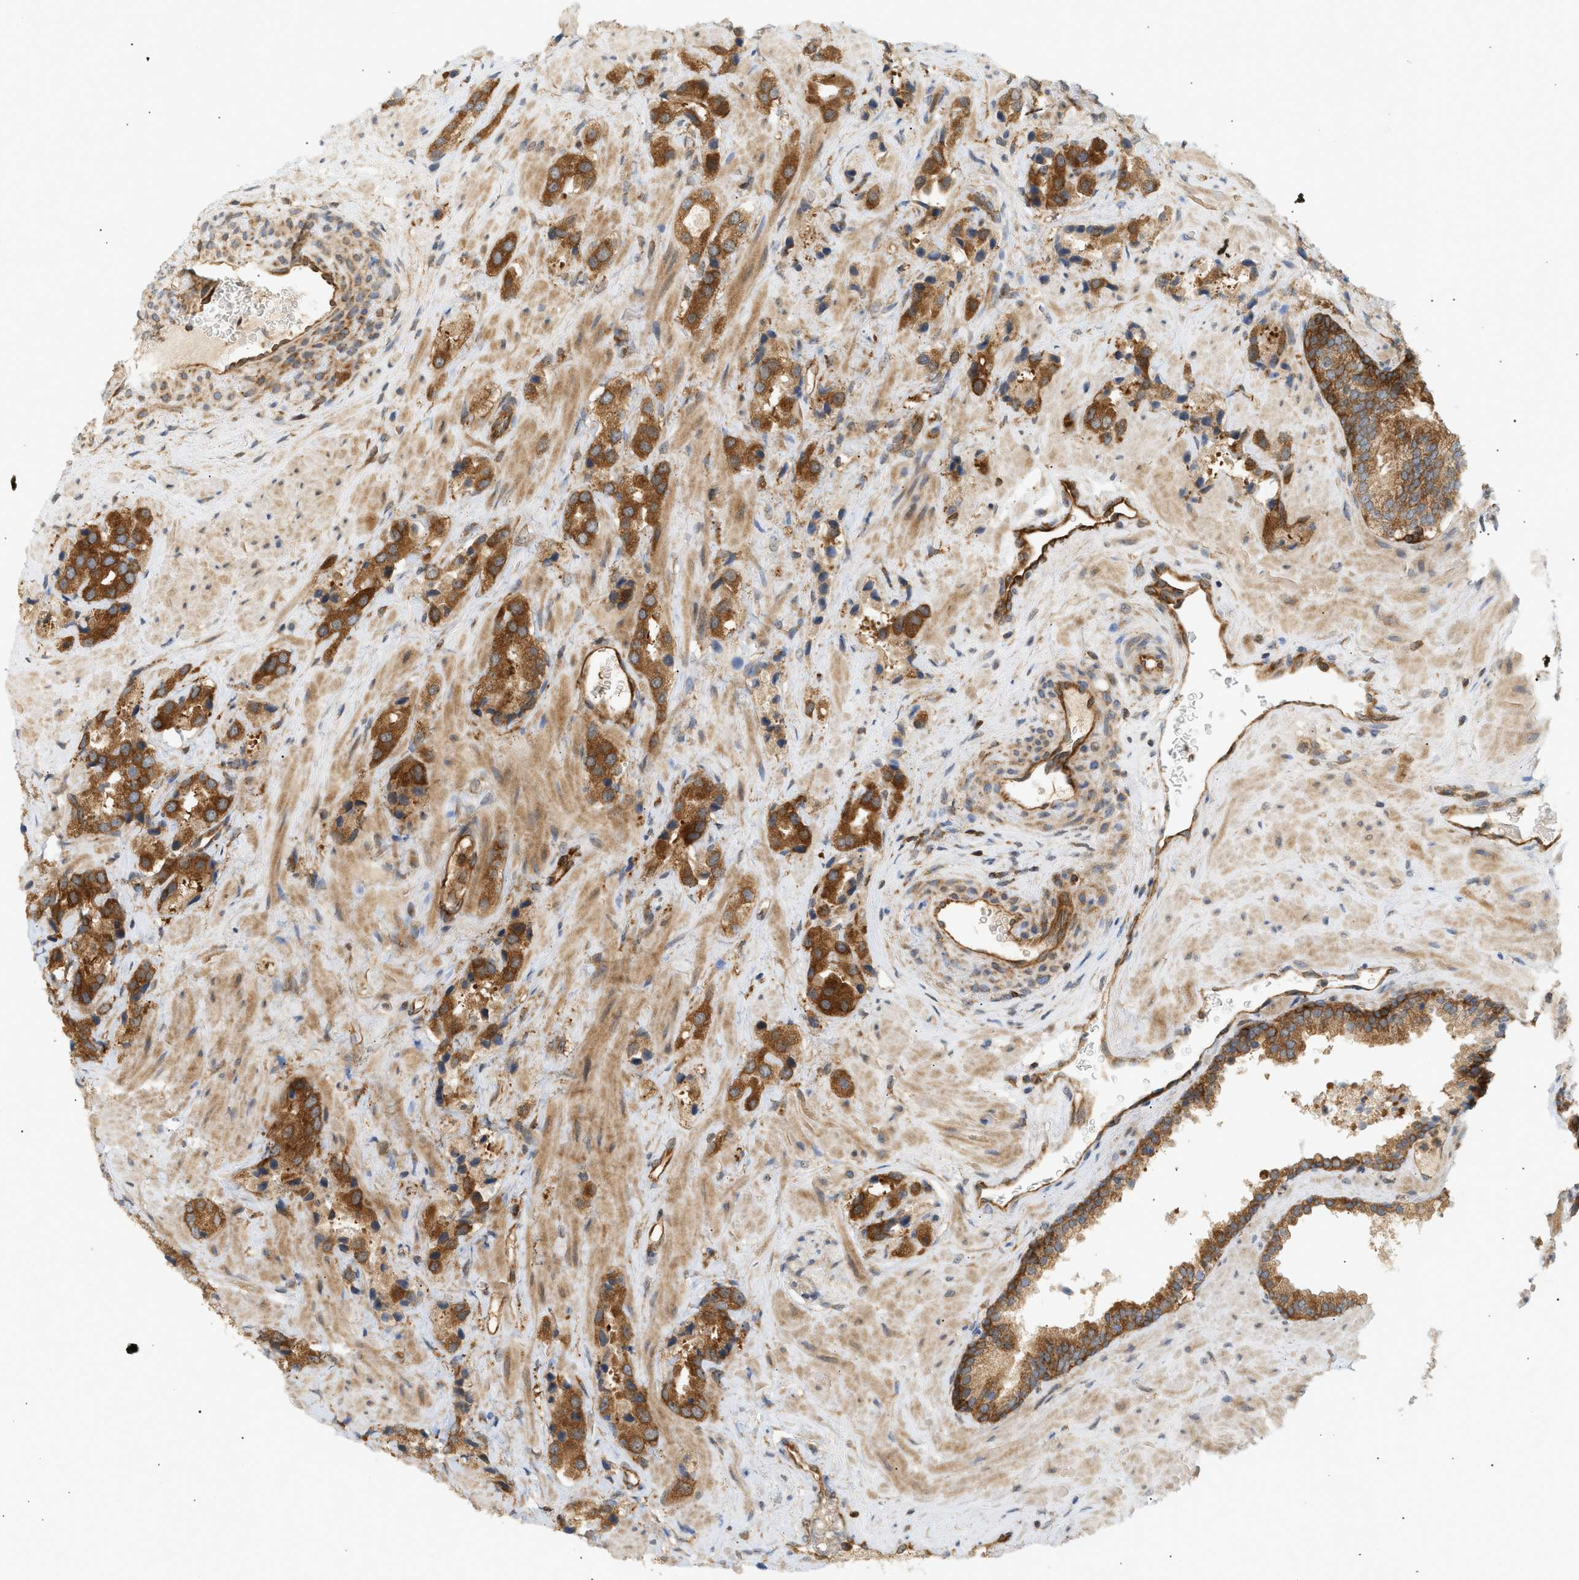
{"staining": {"intensity": "strong", "quantity": ">75%", "location": "cytoplasmic/membranous"}, "tissue": "prostate cancer", "cell_type": "Tumor cells", "image_type": "cancer", "snomed": [{"axis": "morphology", "description": "Adenocarcinoma, High grade"}, {"axis": "topography", "description": "Prostate"}], "caption": "Protein staining of prostate cancer tissue exhibits strong cytoplasmic/membranous staining in about >75% of tumor cells.", "gene": "SHC1", "patient": {"sex": "male", "age": 64}}